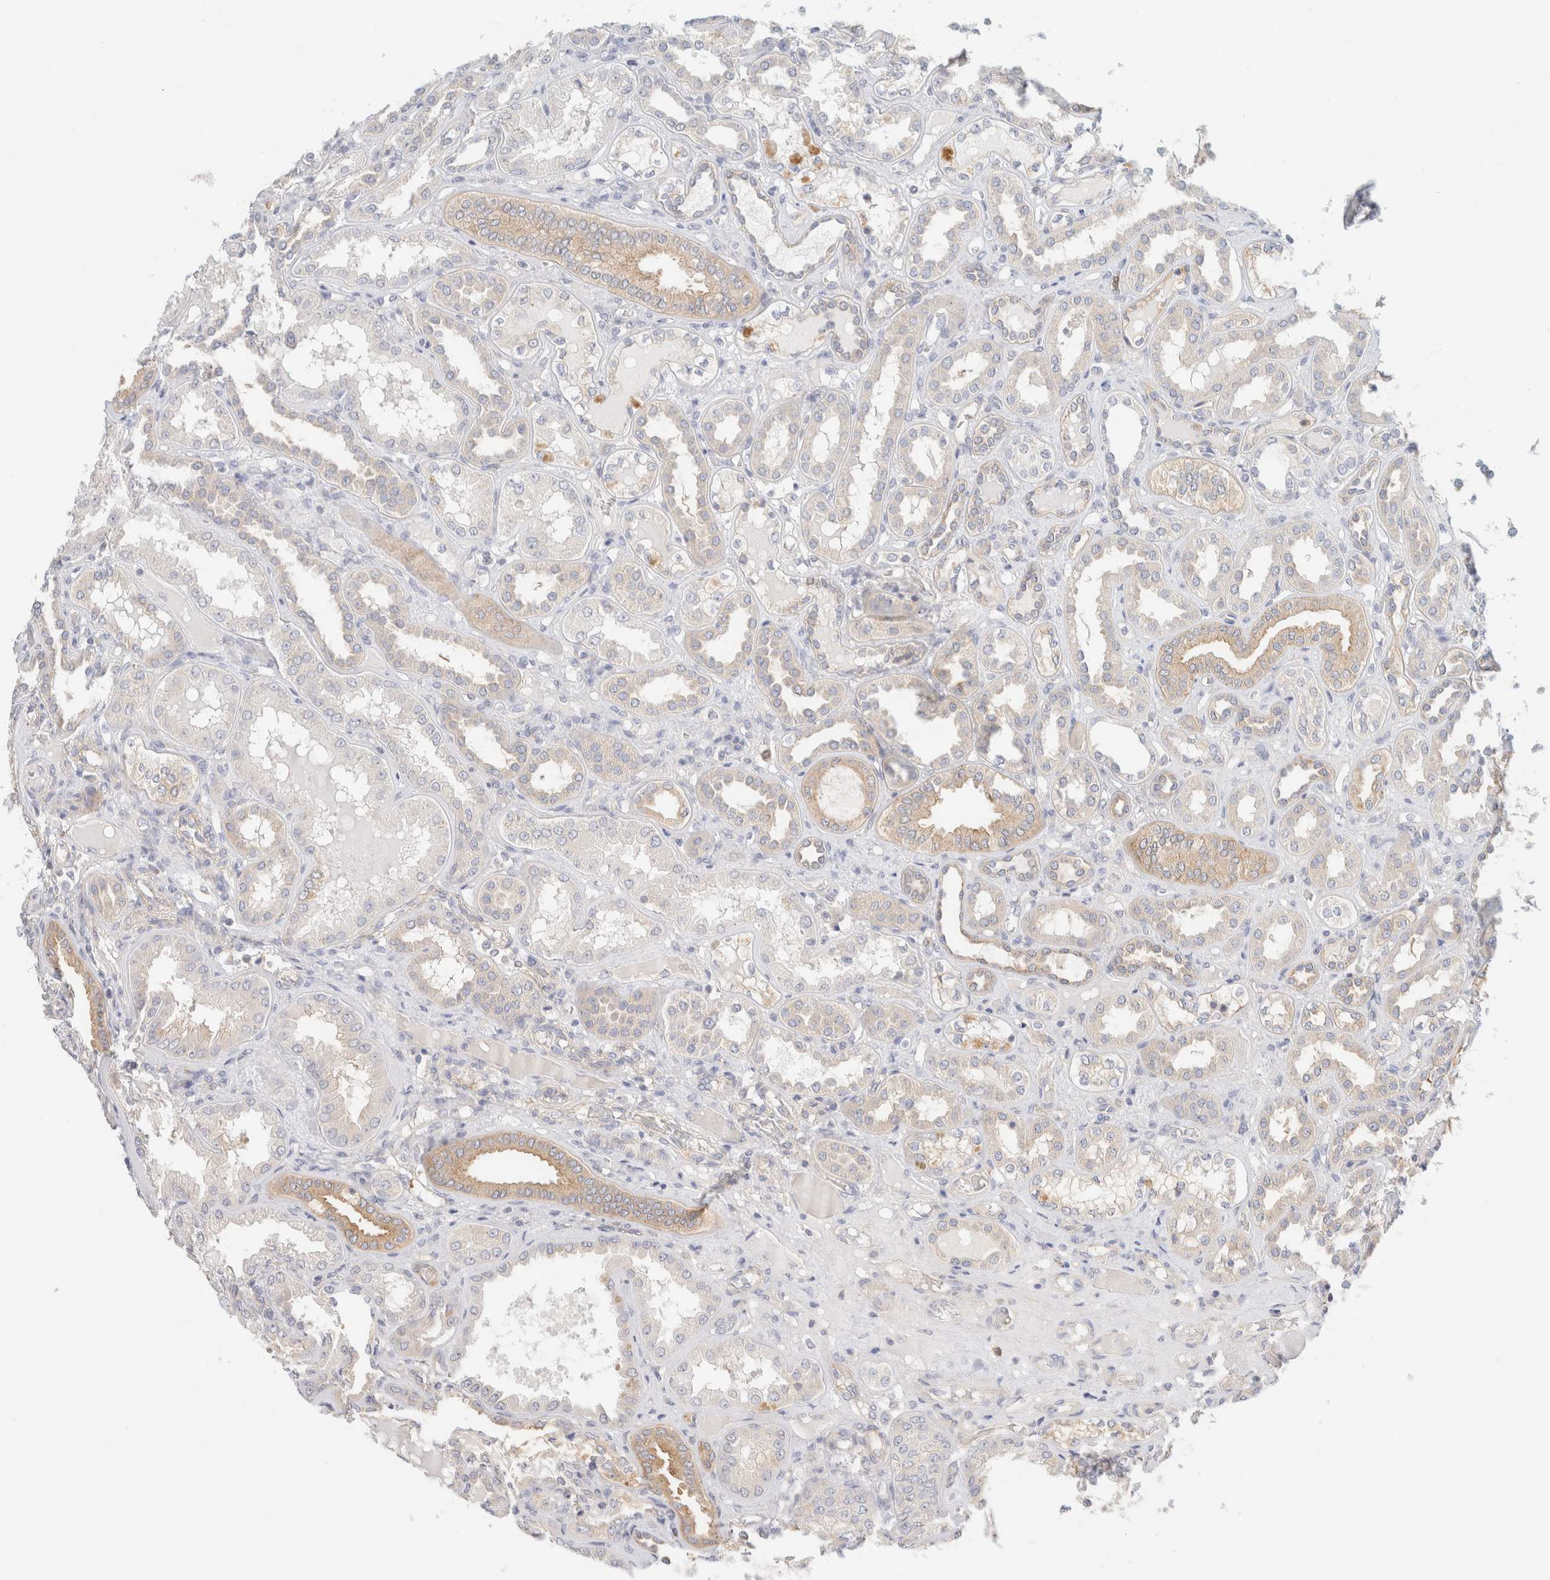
{"staining": {"intensity": "negative", "quantity": "none", "location": "none"}, "tissue": "kidney", "cell_type": "Cells in glomeruli", "image_type": "normal", "snomed": [{"axis": "morphology", "description": "Normal tissue, NOS"}, {"axis": "topography", "description": "Kidney"}], "caption": "Cells in glomeruli show no significant positivity in unremarkable kidney.", "gene": "SH3GLB2", "patient": {"sex": "female", "age": 56}}